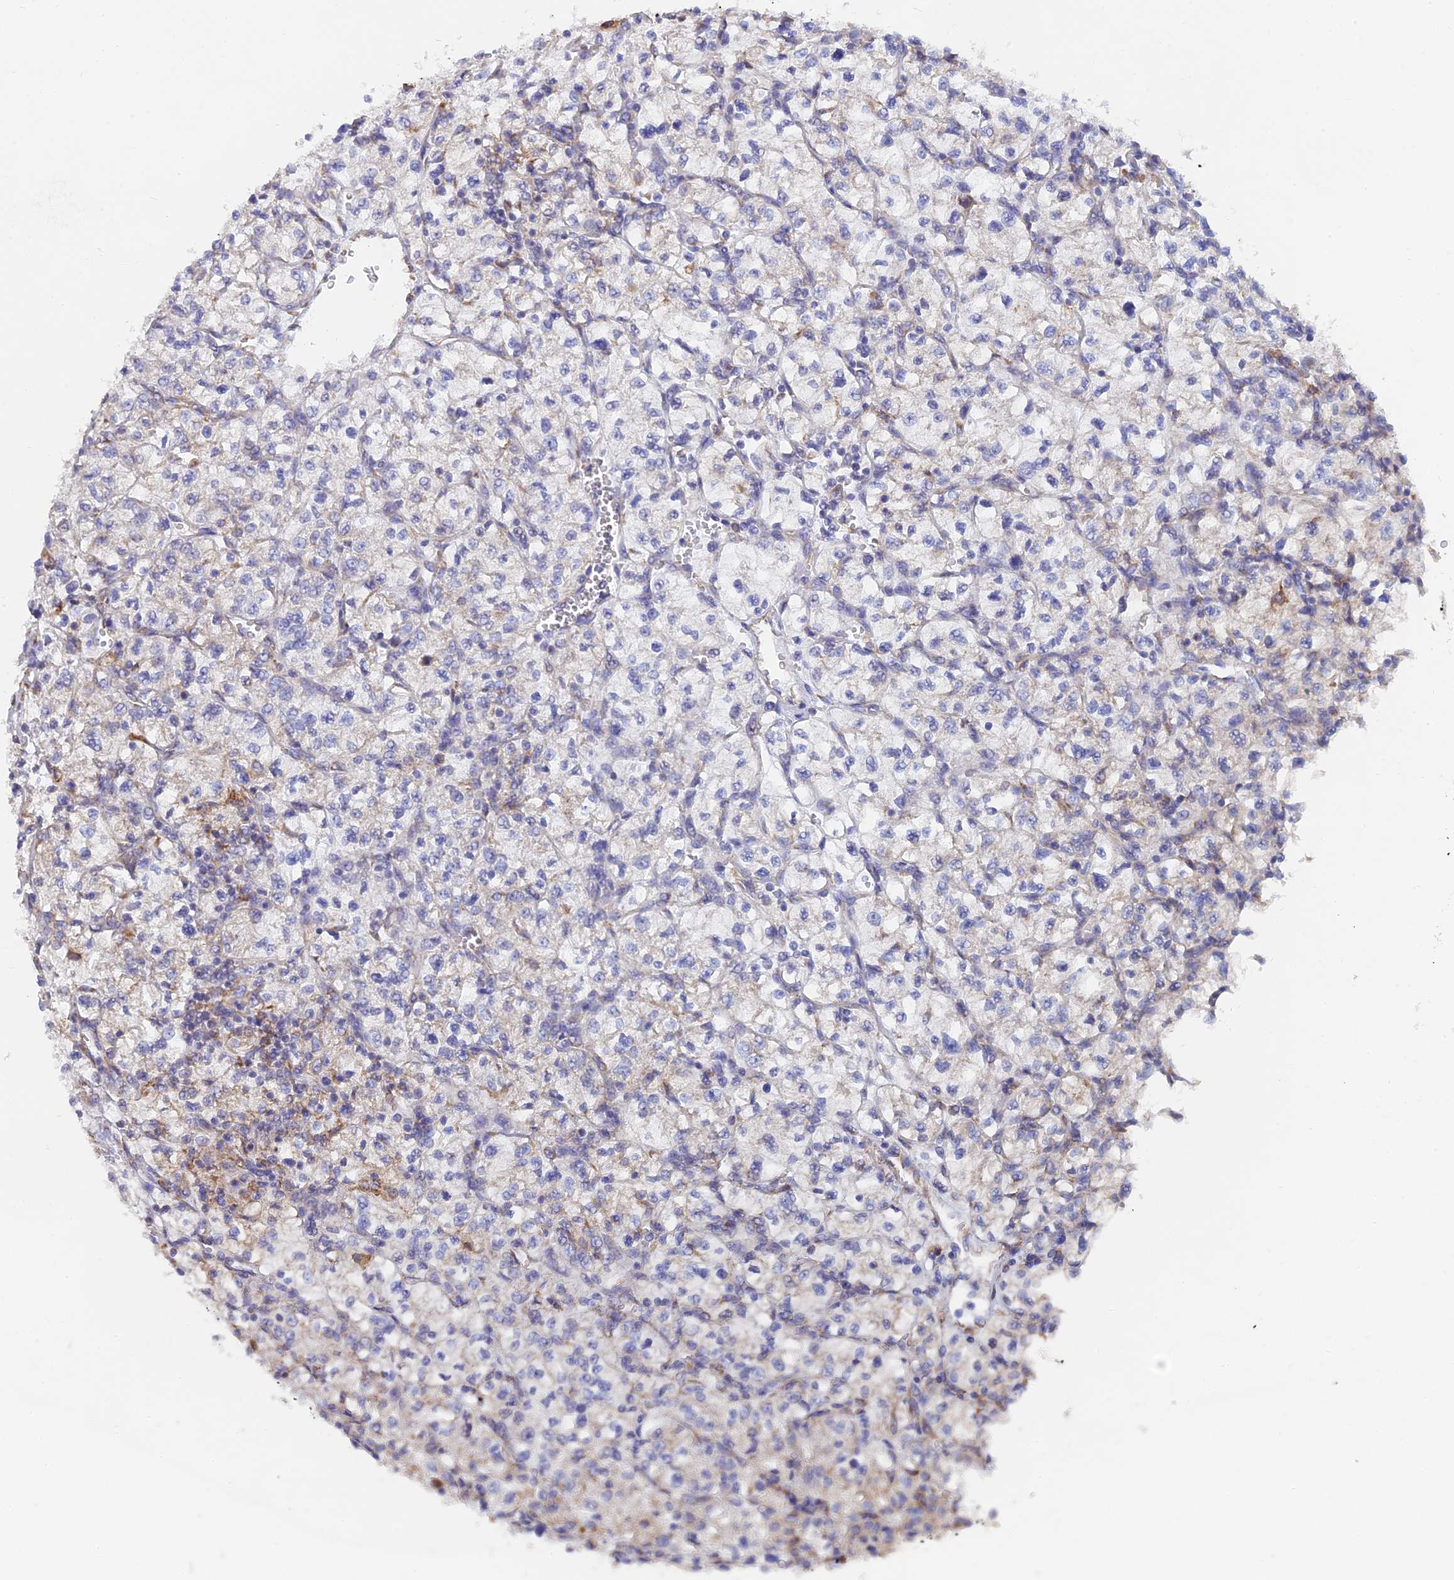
{"staining": {"intensity": "negative", "quantity": "none", "location": "none"}, "tissue": "renal cancer", "cell_type": "Tumor cells", "image_type": "cancer", "snomed": [{"axis": "morphology", "description": "Adenocarcinoma, NOS"}, {"axis": "topography", "description": "Kidney"}], "caption": "Renal cancer (adenocarcinoma) was stained to show a protein in brown. There is no significant positivity in tumor cells.", "gene": "WDR35", "patient": {"sex": "female", "age": 64}}